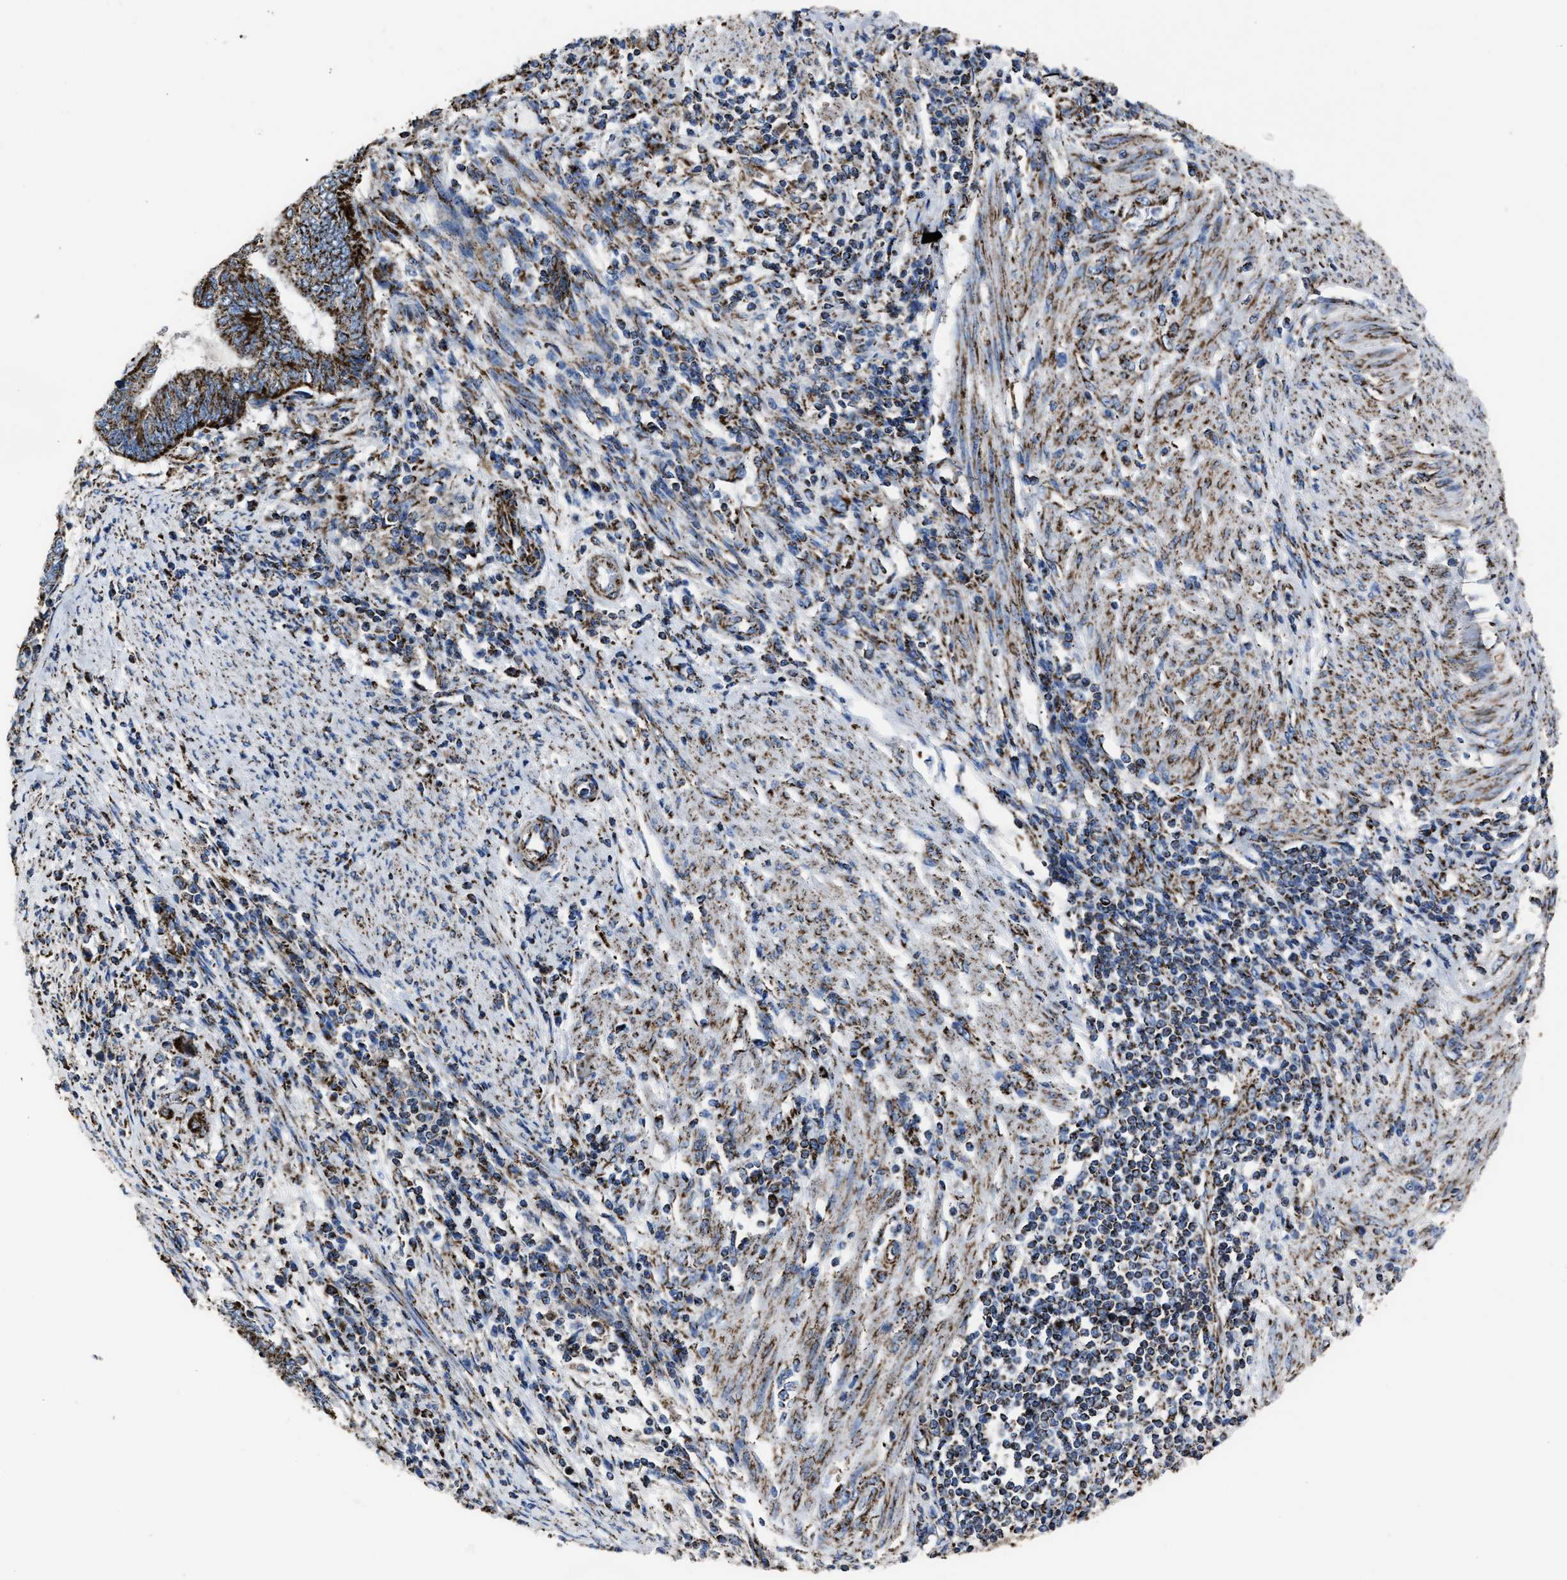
{"staining": {"intensity": "strong", "quantity": ">75%", "location": "cytoplasmic/membranous"}, "tissue": "endometrial cancer", "cell_type": "Tumor cells", "image_type": "cancer", "snomed": [{"axis": "morphology", "description": "Adenocarcinoma, NOS"}, {"axis": "topography", "description": "Uterus"}, {"axis": "topography", "description": "Endometrium"}], "caption": "High-magnification brightfield microscopy of adenocarcinoma (endometrial) stained with DAB (3,3'-diaminobenzidine) (brown) and counterstained with hematoxylin (blue). tumor cells exhibit strong cytoplasmic/membranous staining is present in approximately>75% of cells. The protein of interest is shown in brown color, while the nuclei are stained blue.", "gene": "NDUFV3", "patient": {"sex": "female", "age": 70}}